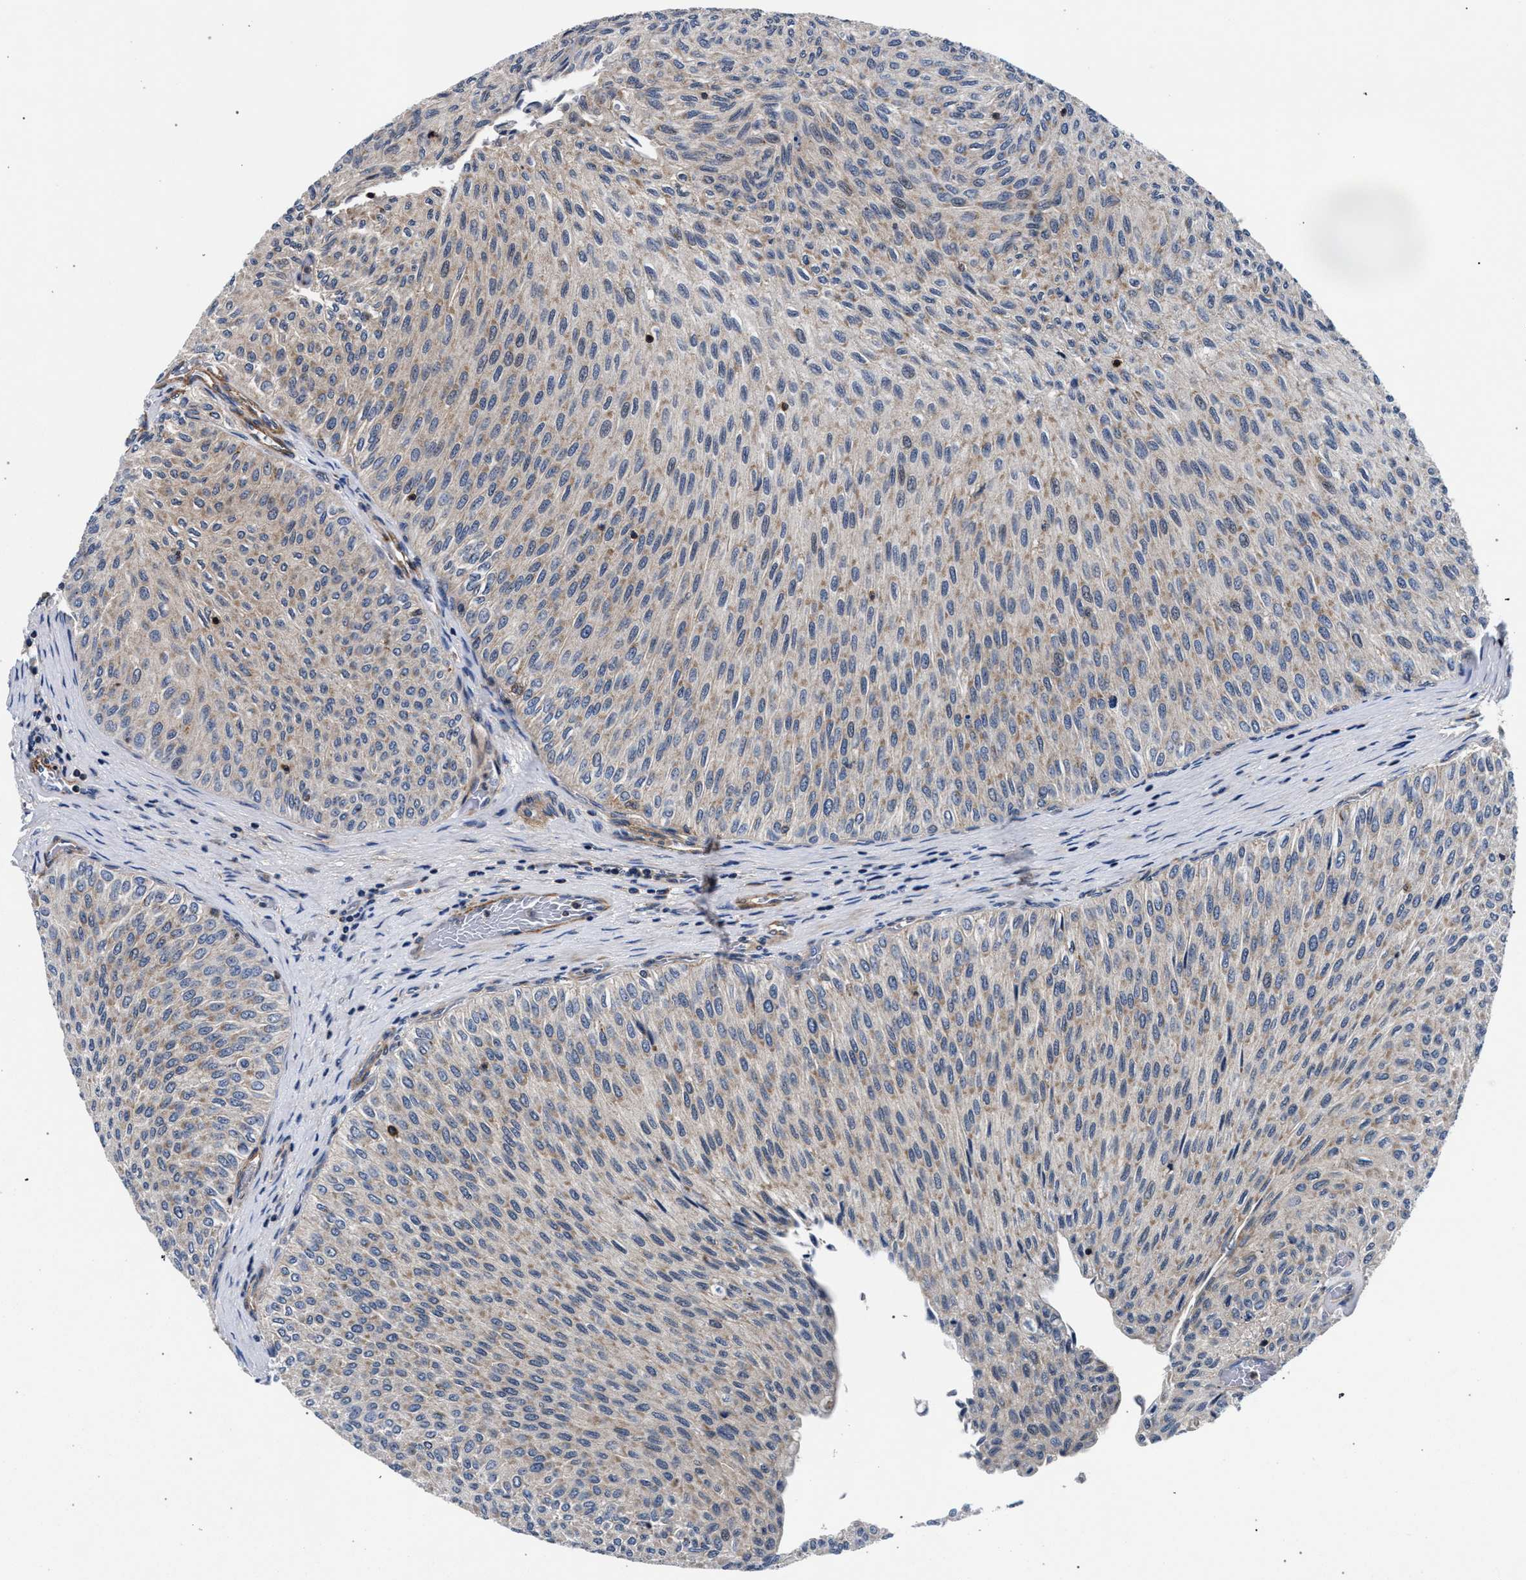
{"staining": {"intensity": "weak", "quantity": ">75%", "location": "cytoplasmic/membranous"}, "tissue": "urothelial cancer", "cell_type": "Tumor cells", "image_type": "cancer", "snomed": [{"axis": "morphology", "description": "Urothelial carcinoma, Low grade"}, {"axis": "topography", "description": "Urinary bladder"}], "caption": "Human urothelial carcinoma (low-grade) stained with a protein marker demonstrates weak staining in tumor cells.", "gene": "LASP1", "patient": {"sex": "male", "age": 78}}